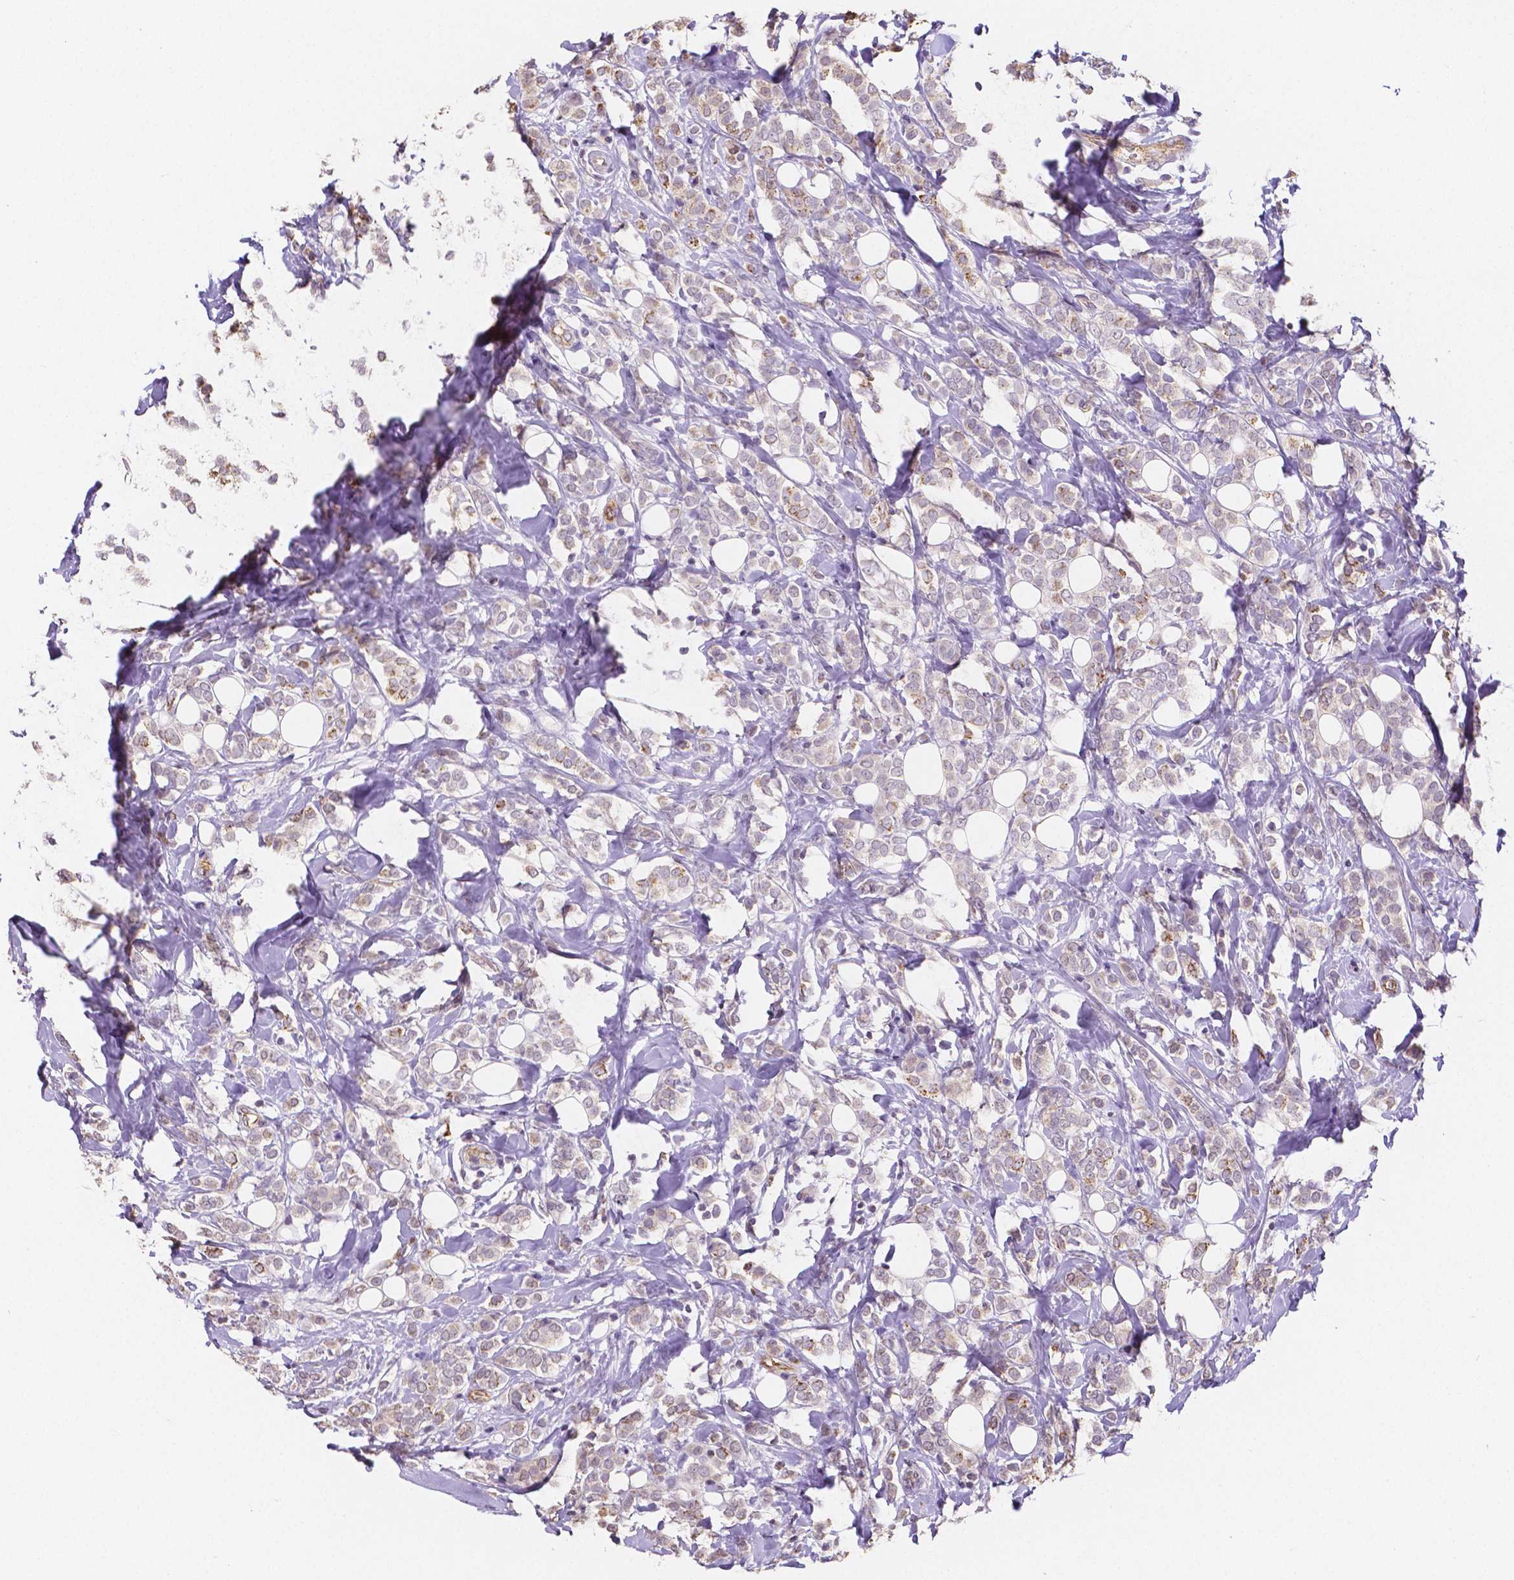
{"staining": {"intensity": "weak", "quantity": "25%-75%", "location": "cytoplasmic/membranous"}, "tissue": "breast cancer", "cell_type": "Tumor cells", "image_type": "cancer", "snomed": [{"axis": "morphology", "description": "Lobular carcinoma"}, {"axis": "topography", "description": "Breast"}], "caption": "Breast lobular carcinoma was stained to show a protein in brown. There is low levels of weak cytoplasmic/membranous staining in approximately 25%-75% of tumor cells.", "gene": "ELAVL2", "patient": {"sex": "female", "age": 49}}